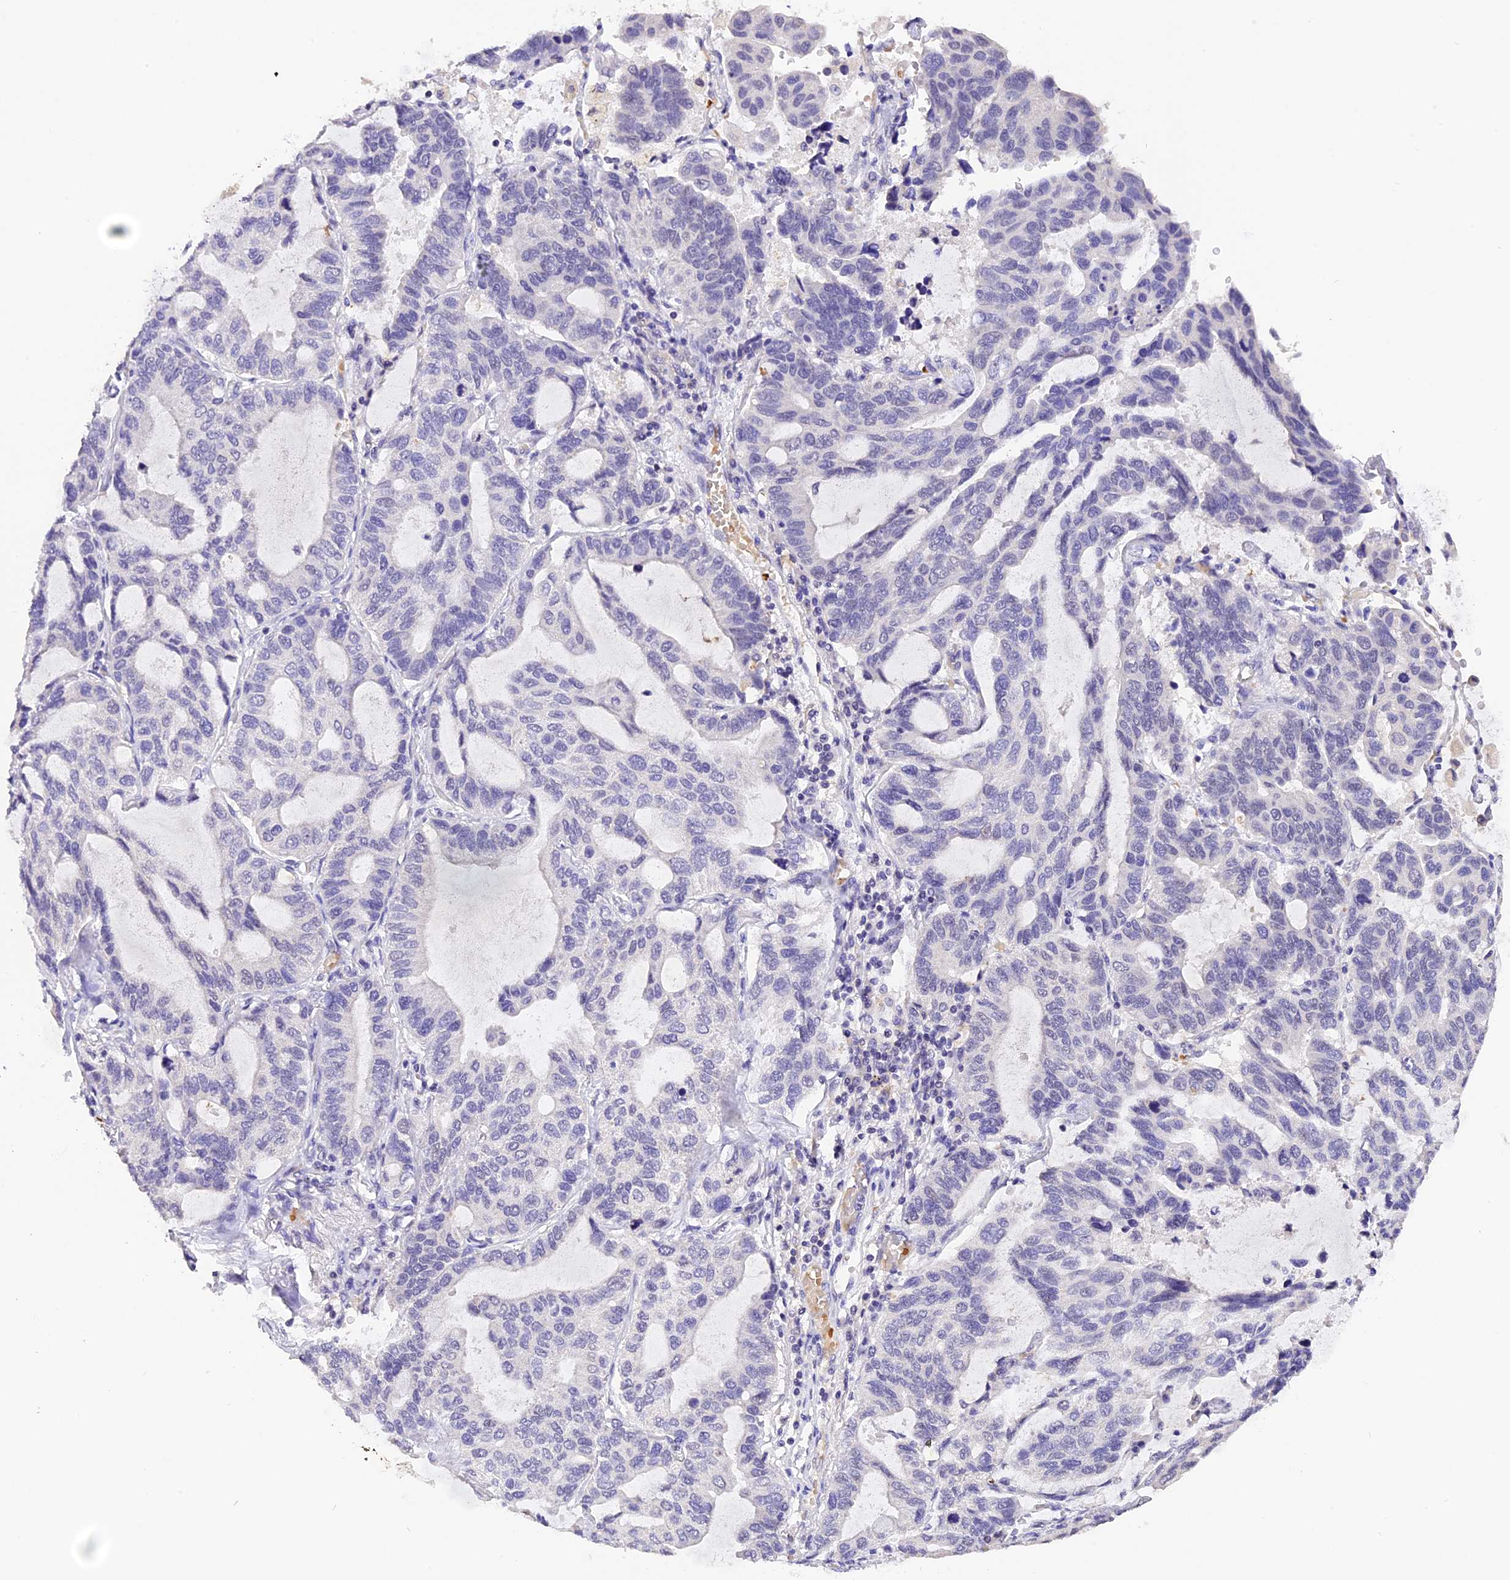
{"staining": {"intensity": "negative", "quantity": "none", "location": "none"}, "tissue": "lung cancer", "cell_type": "Tumor cells", "image_type": "cancer", "snomed": [{"axis": "morphology", "description": "Adenocarcinoma, NOS"}, {"axis": "topography", "description": "Lung"}], "caption": "This is a photomicrograph of IHC staining of lung cancer, which shows no staining in tumor cells.", "gene": "AHSP", "patient": {"sex": "male", "age": 64}}